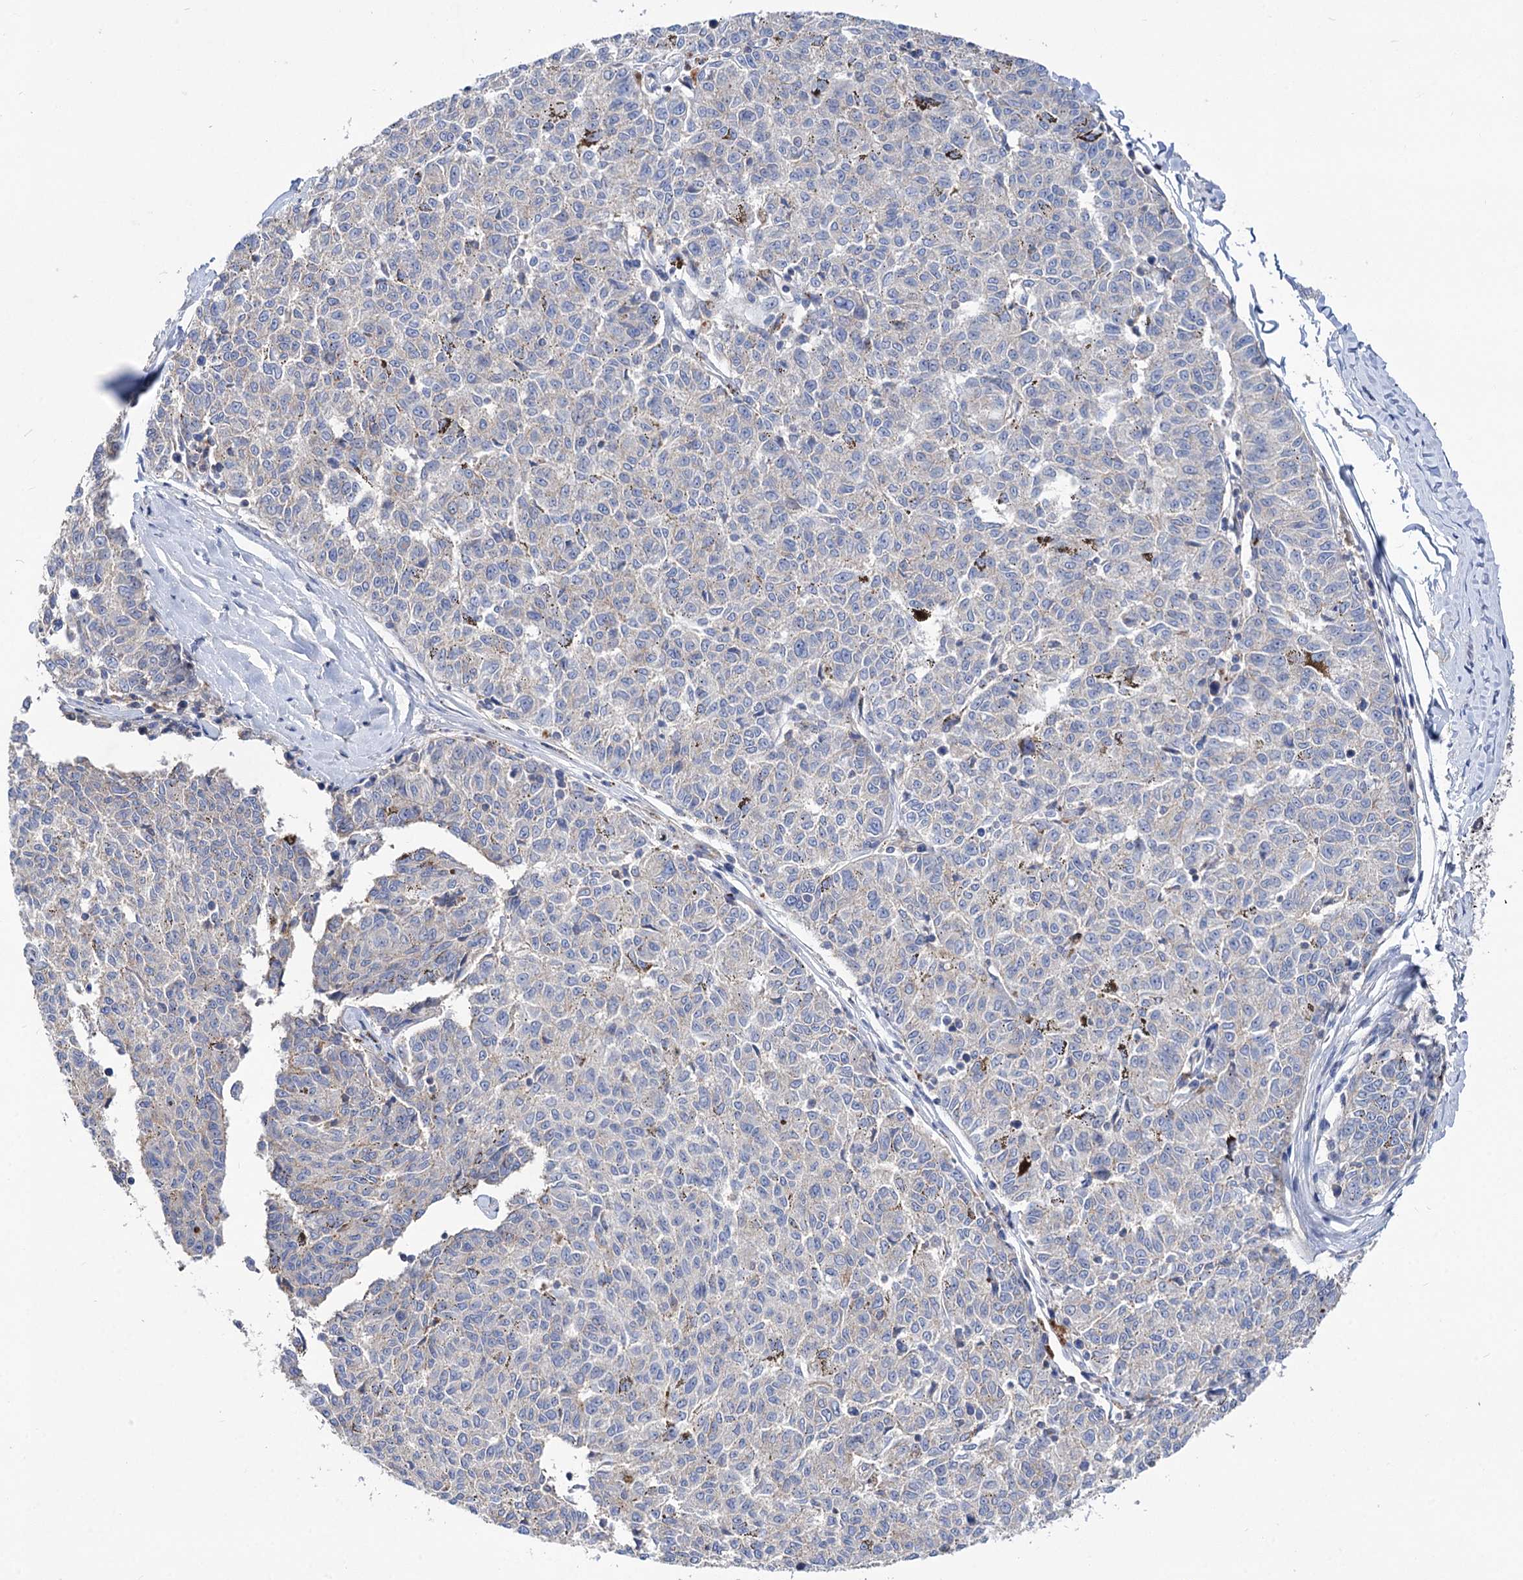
{"staining": {"intensity": "negative", "quantity": "none", "location": "none"}, "tissue": "melanoma", "cell_type": "Tumor cells", "image_type": "cancer", "snomed": [{"axis": "morphology", "description": "Malignant melanoma, NOS"}, {"axis": "topography", "description": "Skin"}], "caption": "Tumor cells are negative for brown protein staining in melanoma.", "gene": "NUDCD2", "patient": {"sex": "female", "age": 72}}